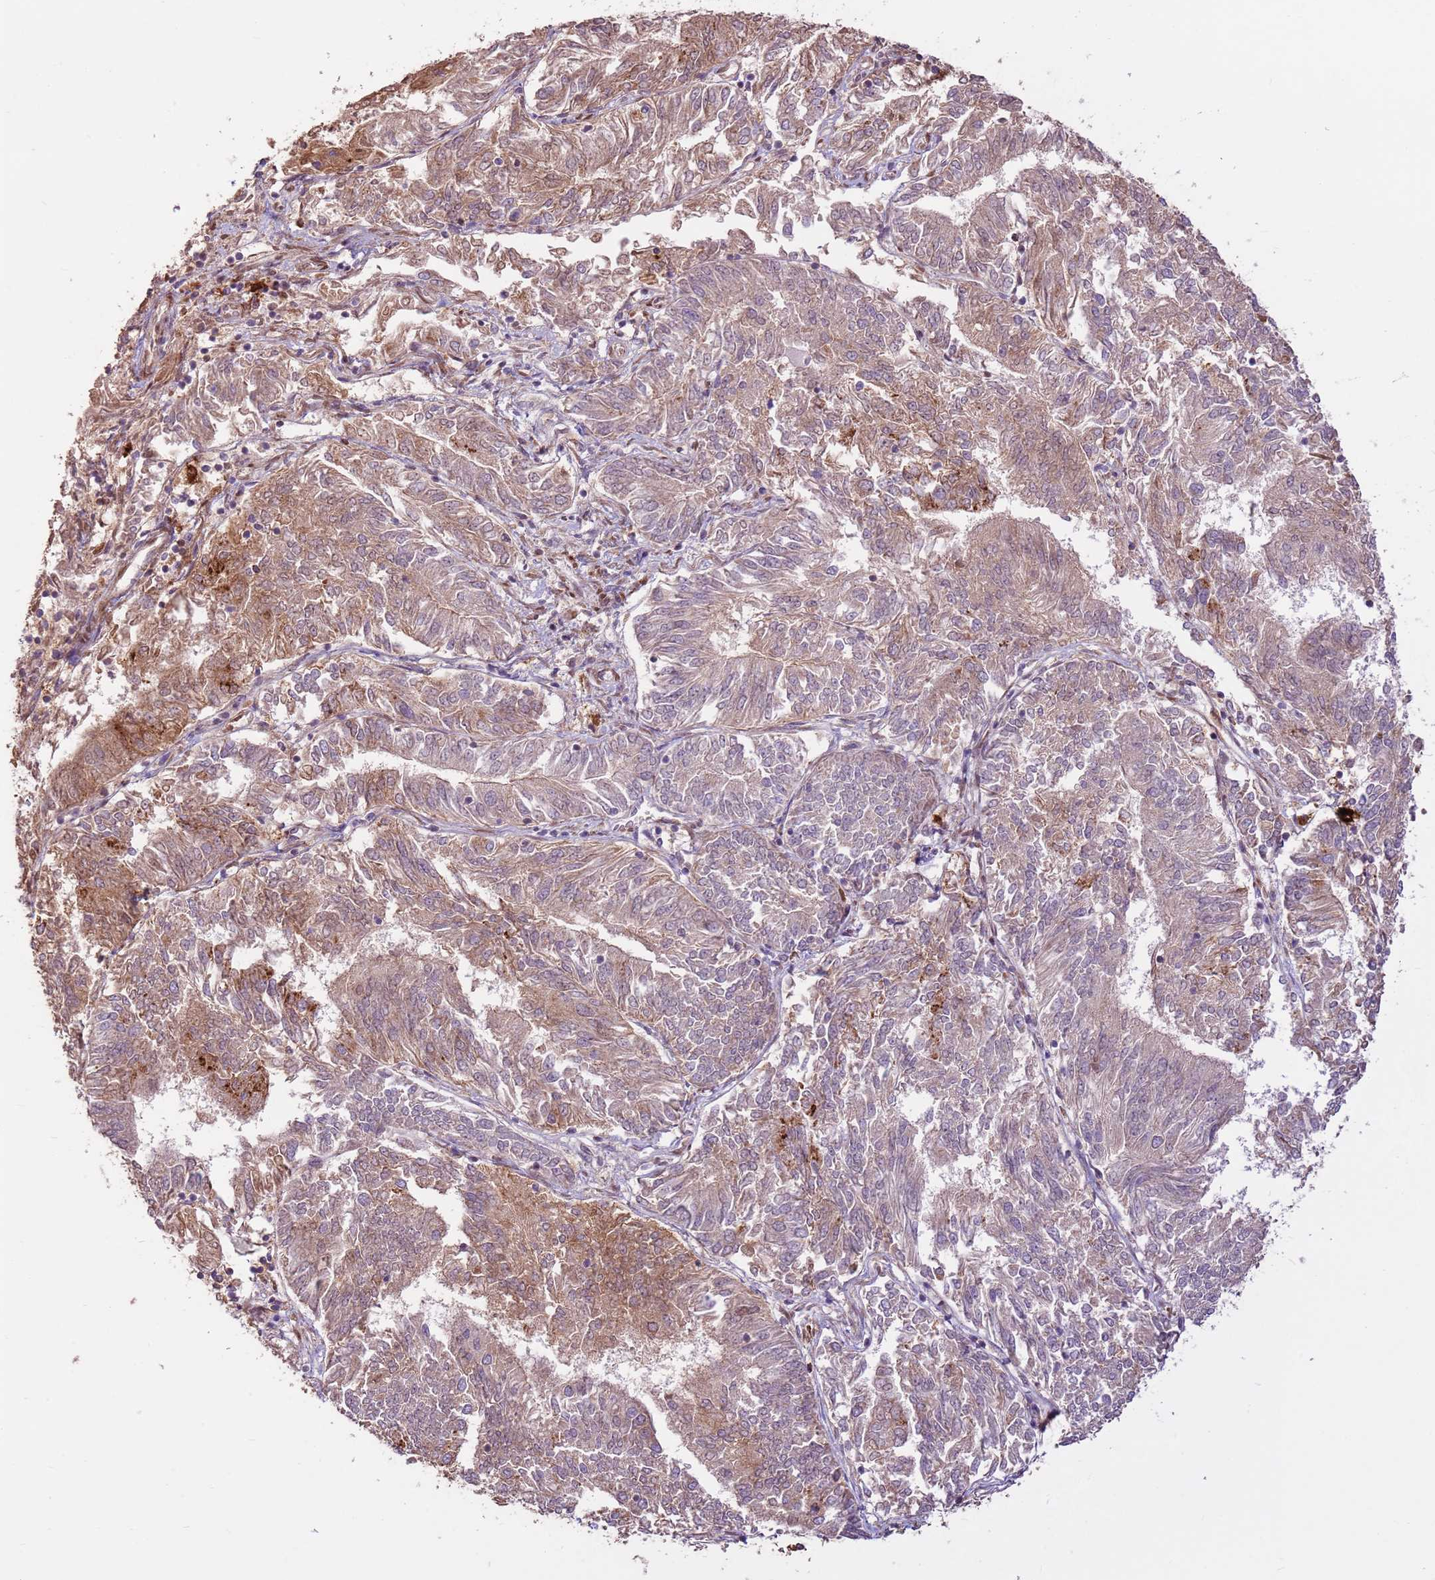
{"staining": {"intensity": "moderate", "quantity": "25%-75%", "location": "cytoplasmic/membranous"}, "tissue": "endometrial cancer", "cell_type": "Tumor cells", "image_type": "cancer", "snomed": [{"axis": "morphology", "description": "Adenocarcinoma, NOS"}, {"axis": "topography", "description": "Endometrium"}], "caption": "Protein expression by immunohistochemistry (IHC) exhibits moderate cytoplasmic/membranous staining in approximately 25%-75% of tumor cells in endometrial adenocarcinoma.", "gene": "LGI4", "patient": {"sex": "female", "age": 58}}